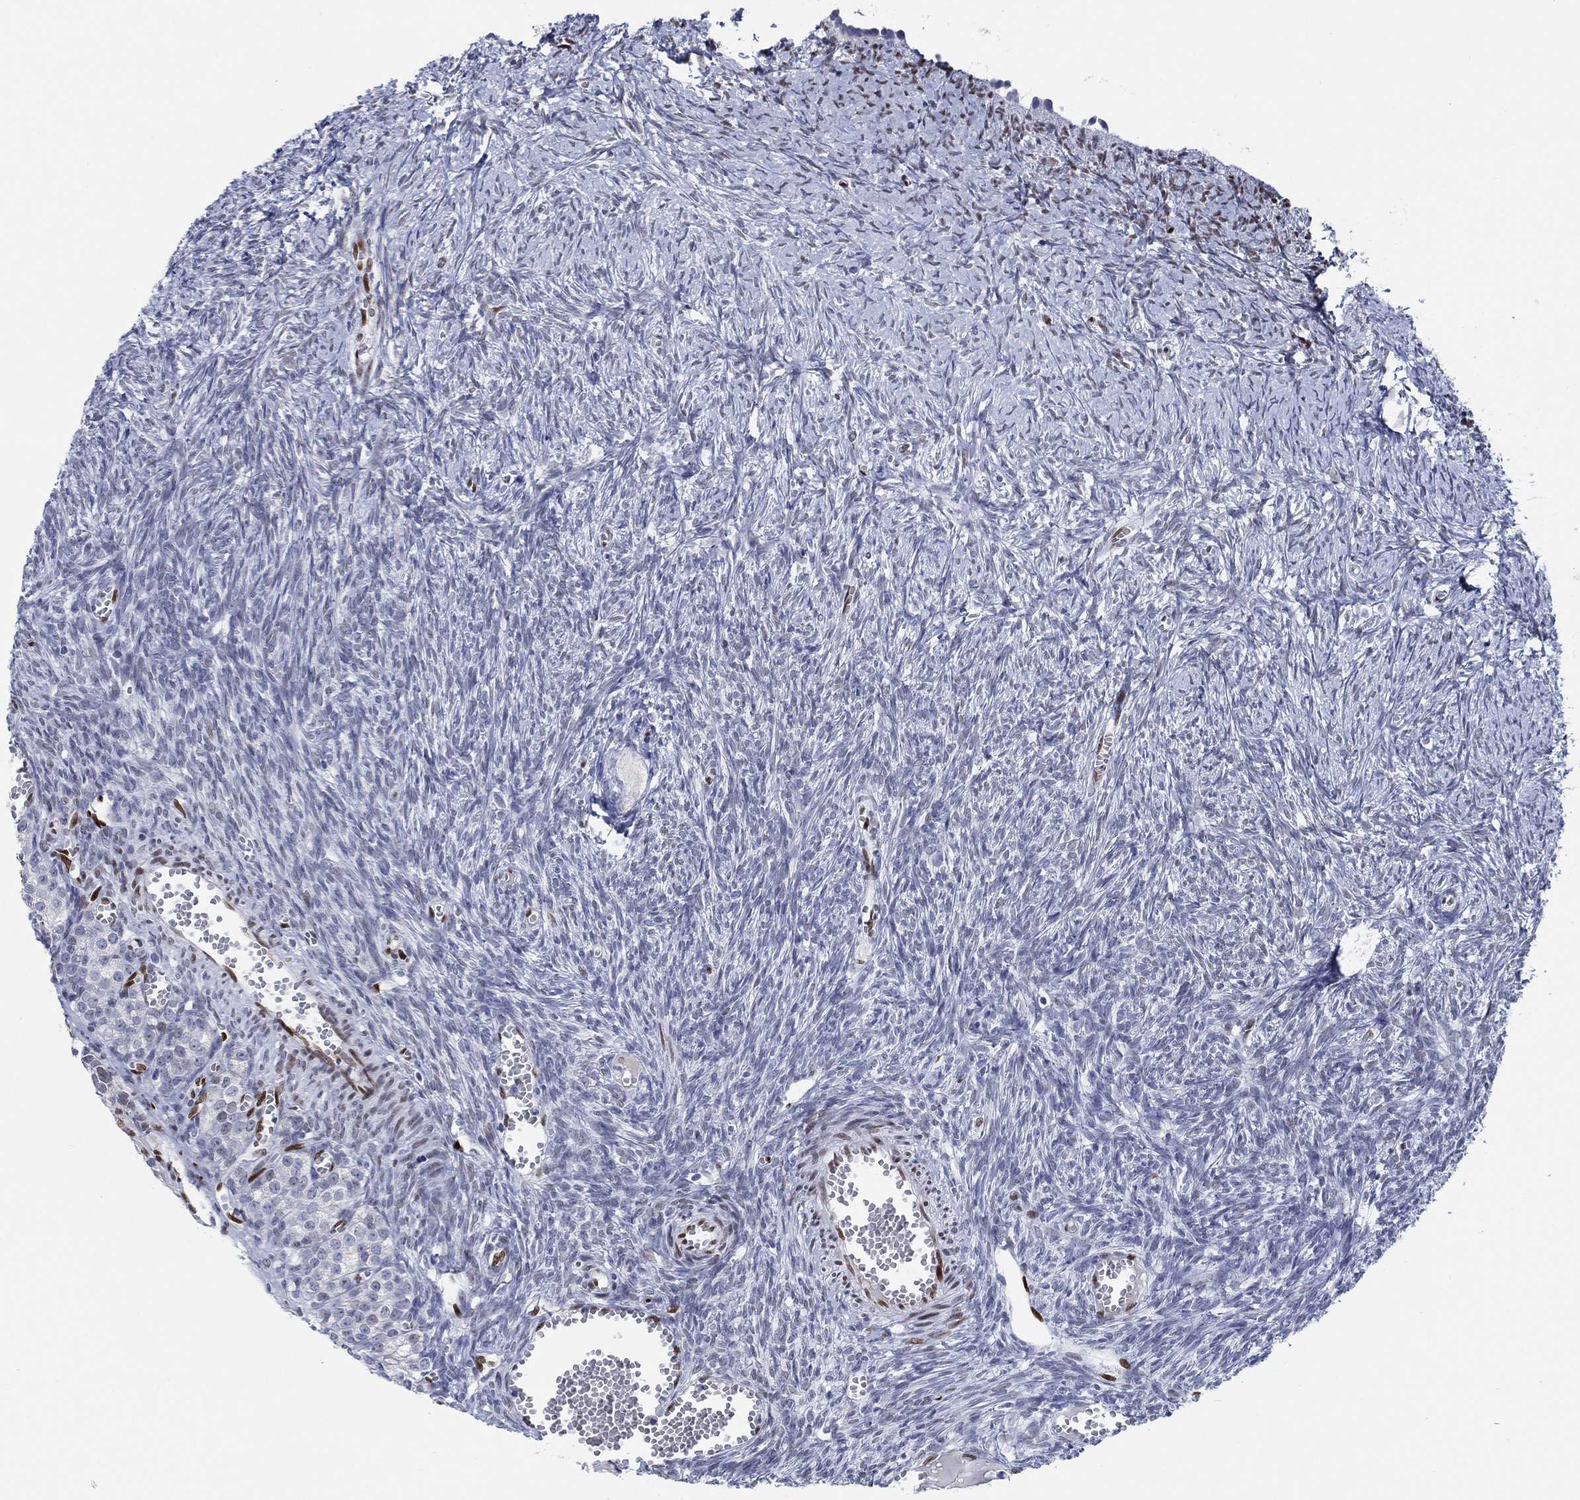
{"staining": {"intensity": "negative", "quantity": "none", "location": "none"}, "tissue": "ovary", "cell_type": "Follicle cells", "image_type": "normal", "snomed": [{"axis": "morphology", "description": "Normal tissue, NOS"}, {"axis": "topography", "description": "Ovary"}], "caption": "Ovary stained for a protein using immunohistochemistry displays no expression follicle cells.", "gene": "ZEB1", "patient": {"sex": "female", "age": 43}}